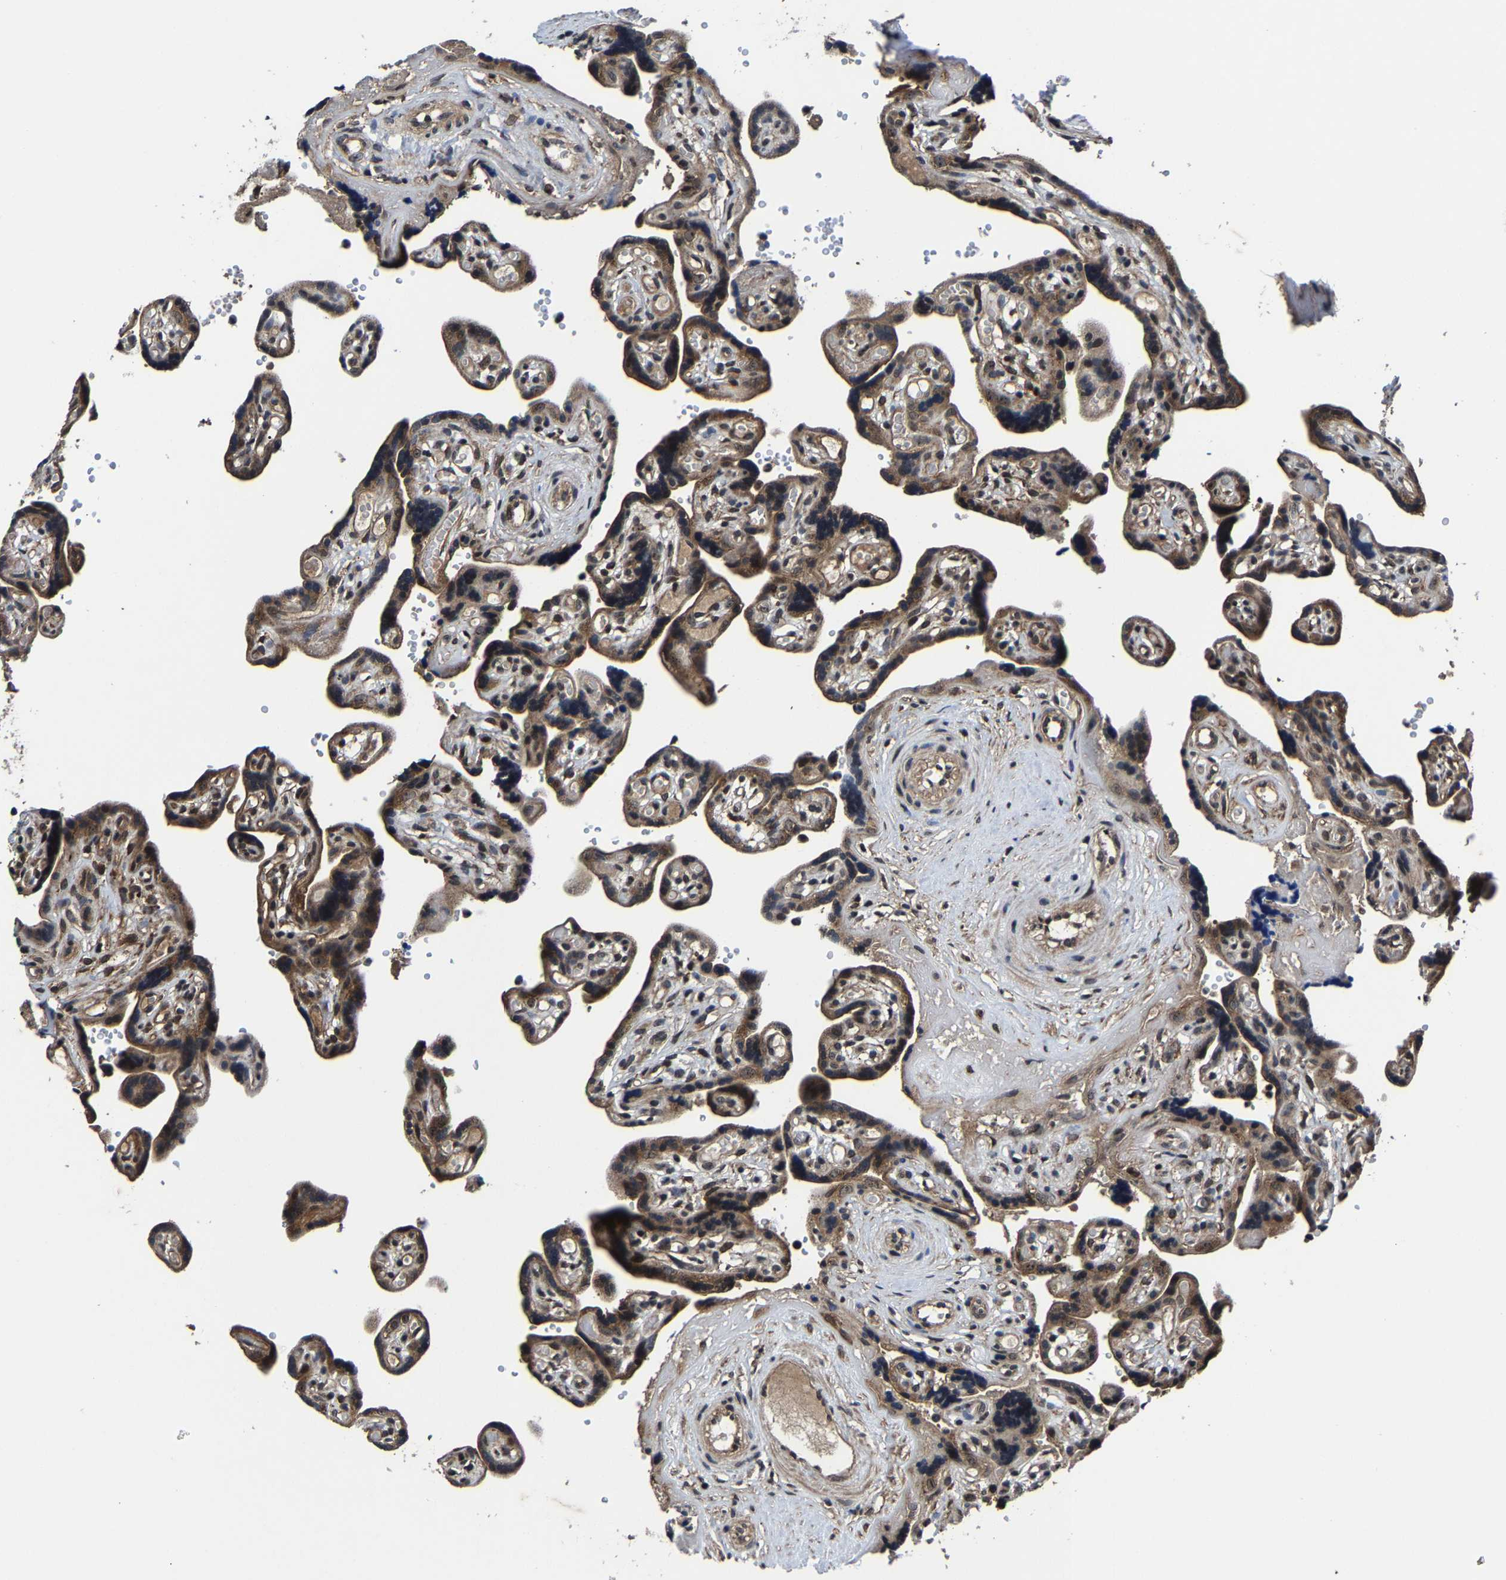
{"staining": {"intensity": "strong", "quantity": ">75%", "location": "cytoplasmic/membranous,nuclear"}, "tissue": "placenta", "cell_type": "Decidual cells", "image_type": "normal", "snomed": [{"axis": "morphology", "description": "Normal tissue, NOS"}, {"axis": "topography", "description": "Placenta"}], "caption": "Immunohistochemical staining of benign human placenta shows strong cytoplasmic/membranous,nuclear protein positivity in about >75% of decidual cells.", "gene": "ZCCHC7", "patient": {"sex": "female", "age": 30}}